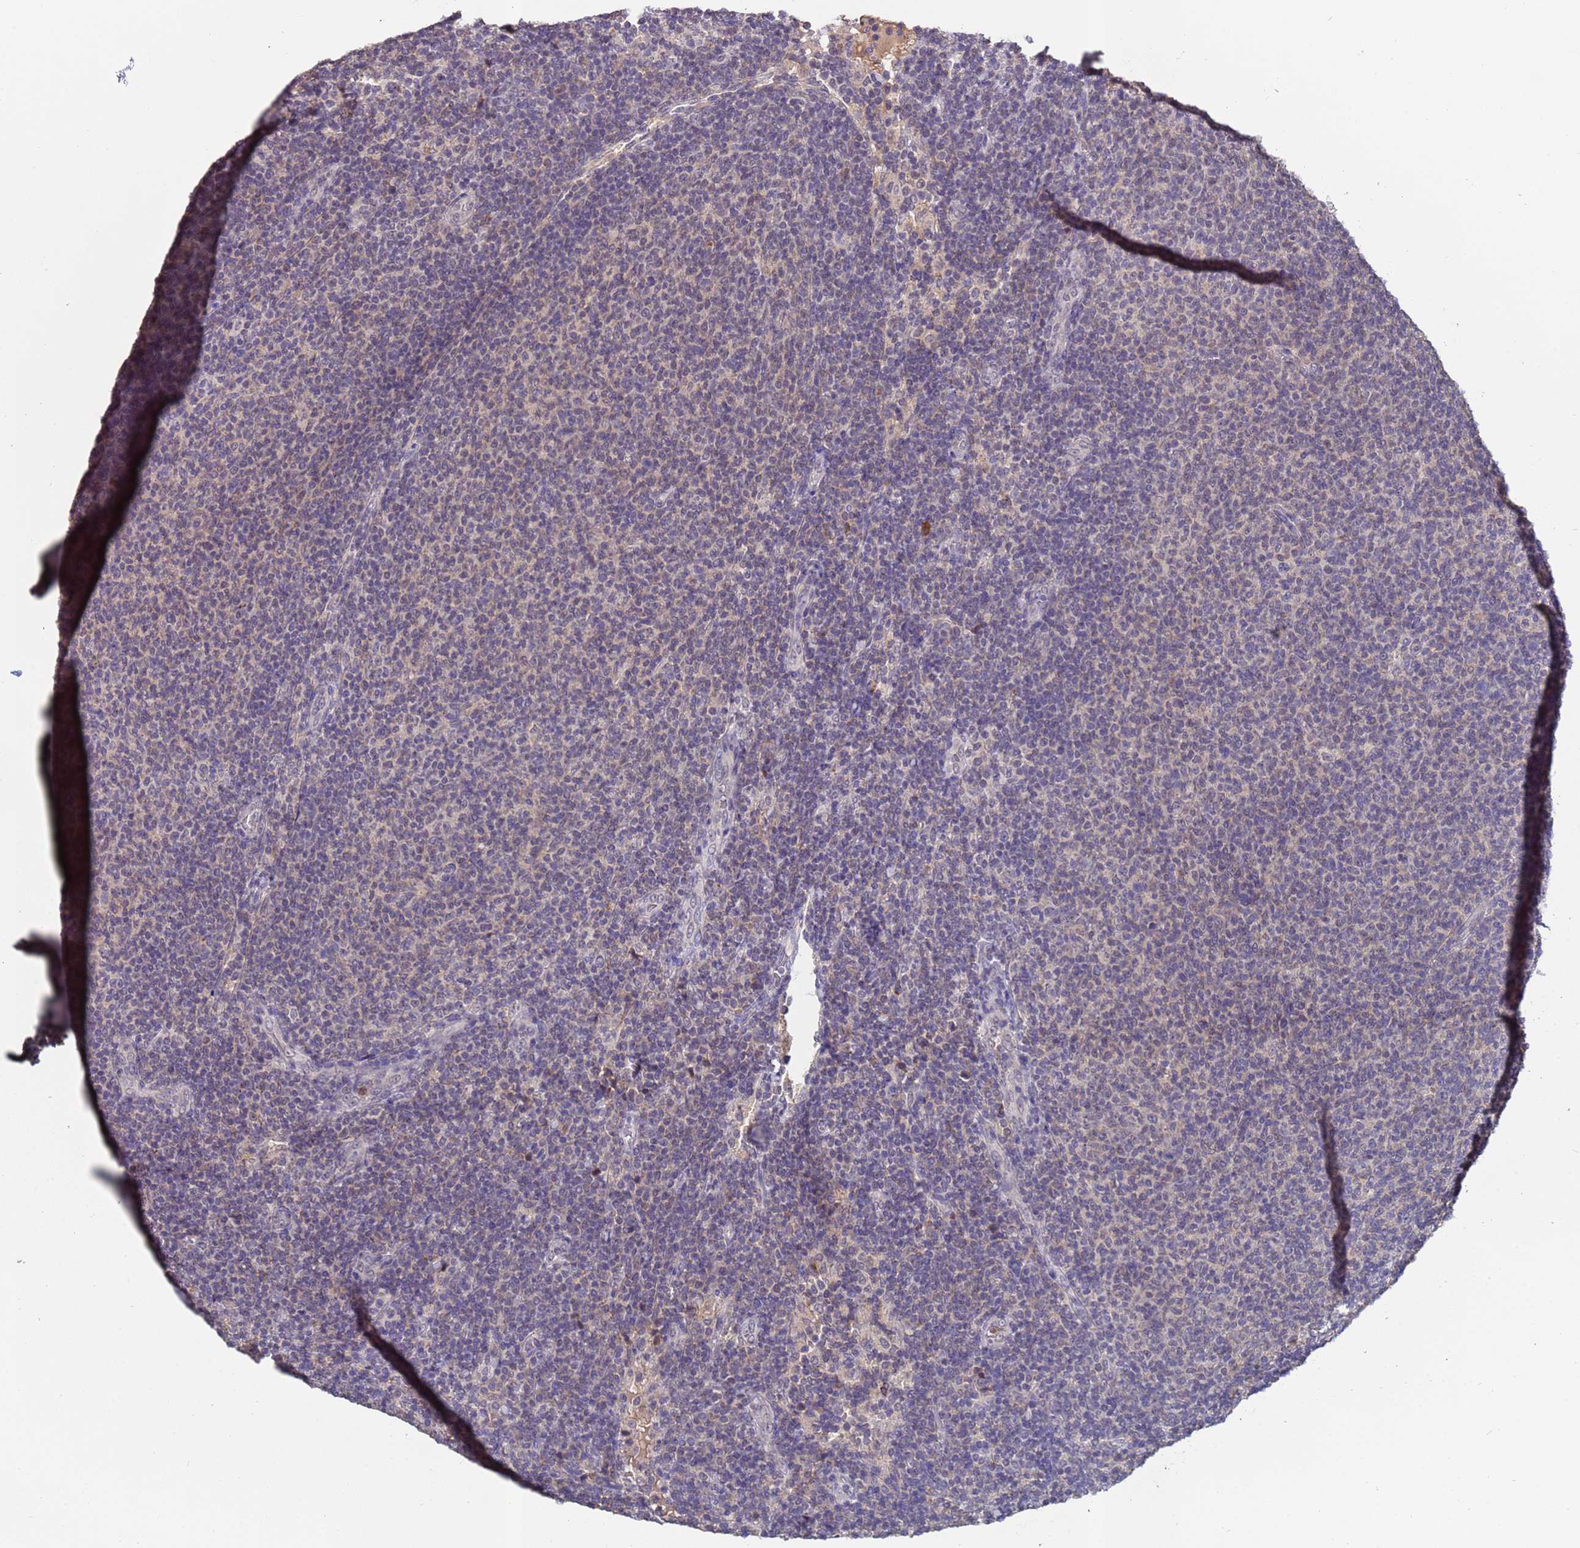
{"staining": {"intensity": "negative", "quantity": "none", "location": "none"}, "tissue": "lymphoma", "cell_type": "Tumor cells", "image_type": "cancer", "snomed": [{"axis": "morphology", "description": "Malignant lymphoma, non-Hodgkin's type, Low grade"}, {"axis": "topography", "description": "Lymph node"}], "caption": "A micrograph of human low-grade malignant lymphoma, non-Hodgkin's type is negative for staining in tumor cells. Nuclei are stained in blue.", "gene": "ZNF248", "patient": {"sex": "male", "age": 66}}